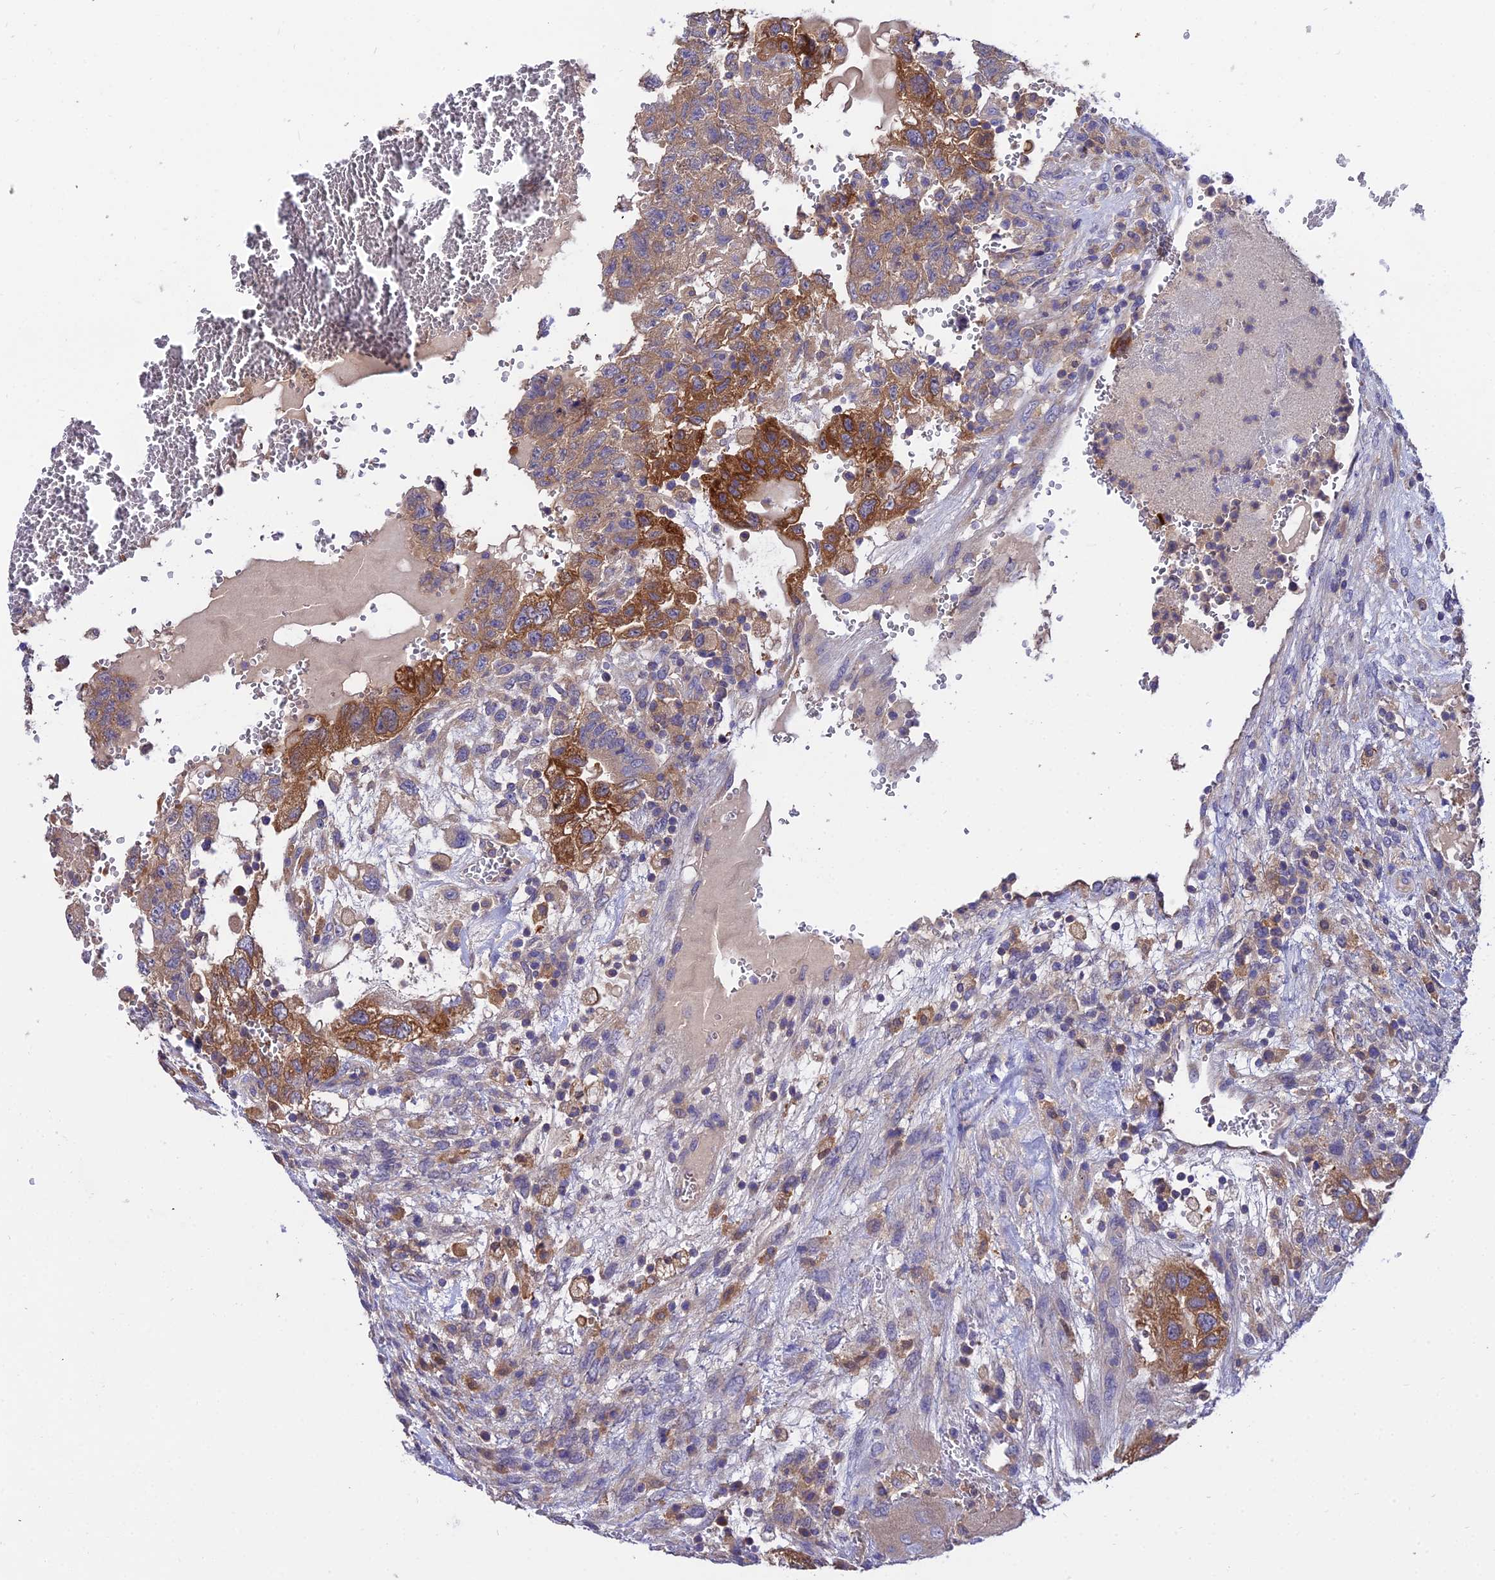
{"staining": {"intensity": "moderate", "quantity": "25%-75%", "location": "cytoplasmic/membranous"}, "tissue": "testis cancer", "cell_type": "Tumor cells", "image_type": "cancer", "snomed": [{"axis": "morphology", "description": "Carcinoma, Embryonal, NOS"}, {"axis": "topography", "description": "Testis"}], "caption": "Immunohistochemistry photomicrograph of neoplastic tissue: embryonal carcinoma (testis) stained using immunohistochemistry (IHC) reveals medium levels of moderate protein expression localized specifically in the cytoplasmic/membranous of tumor cells, appearing as a cytoplasmic/membranous brown color.", "gene": "C2orf69", "patient": {"sex": "male", "age": 36}}